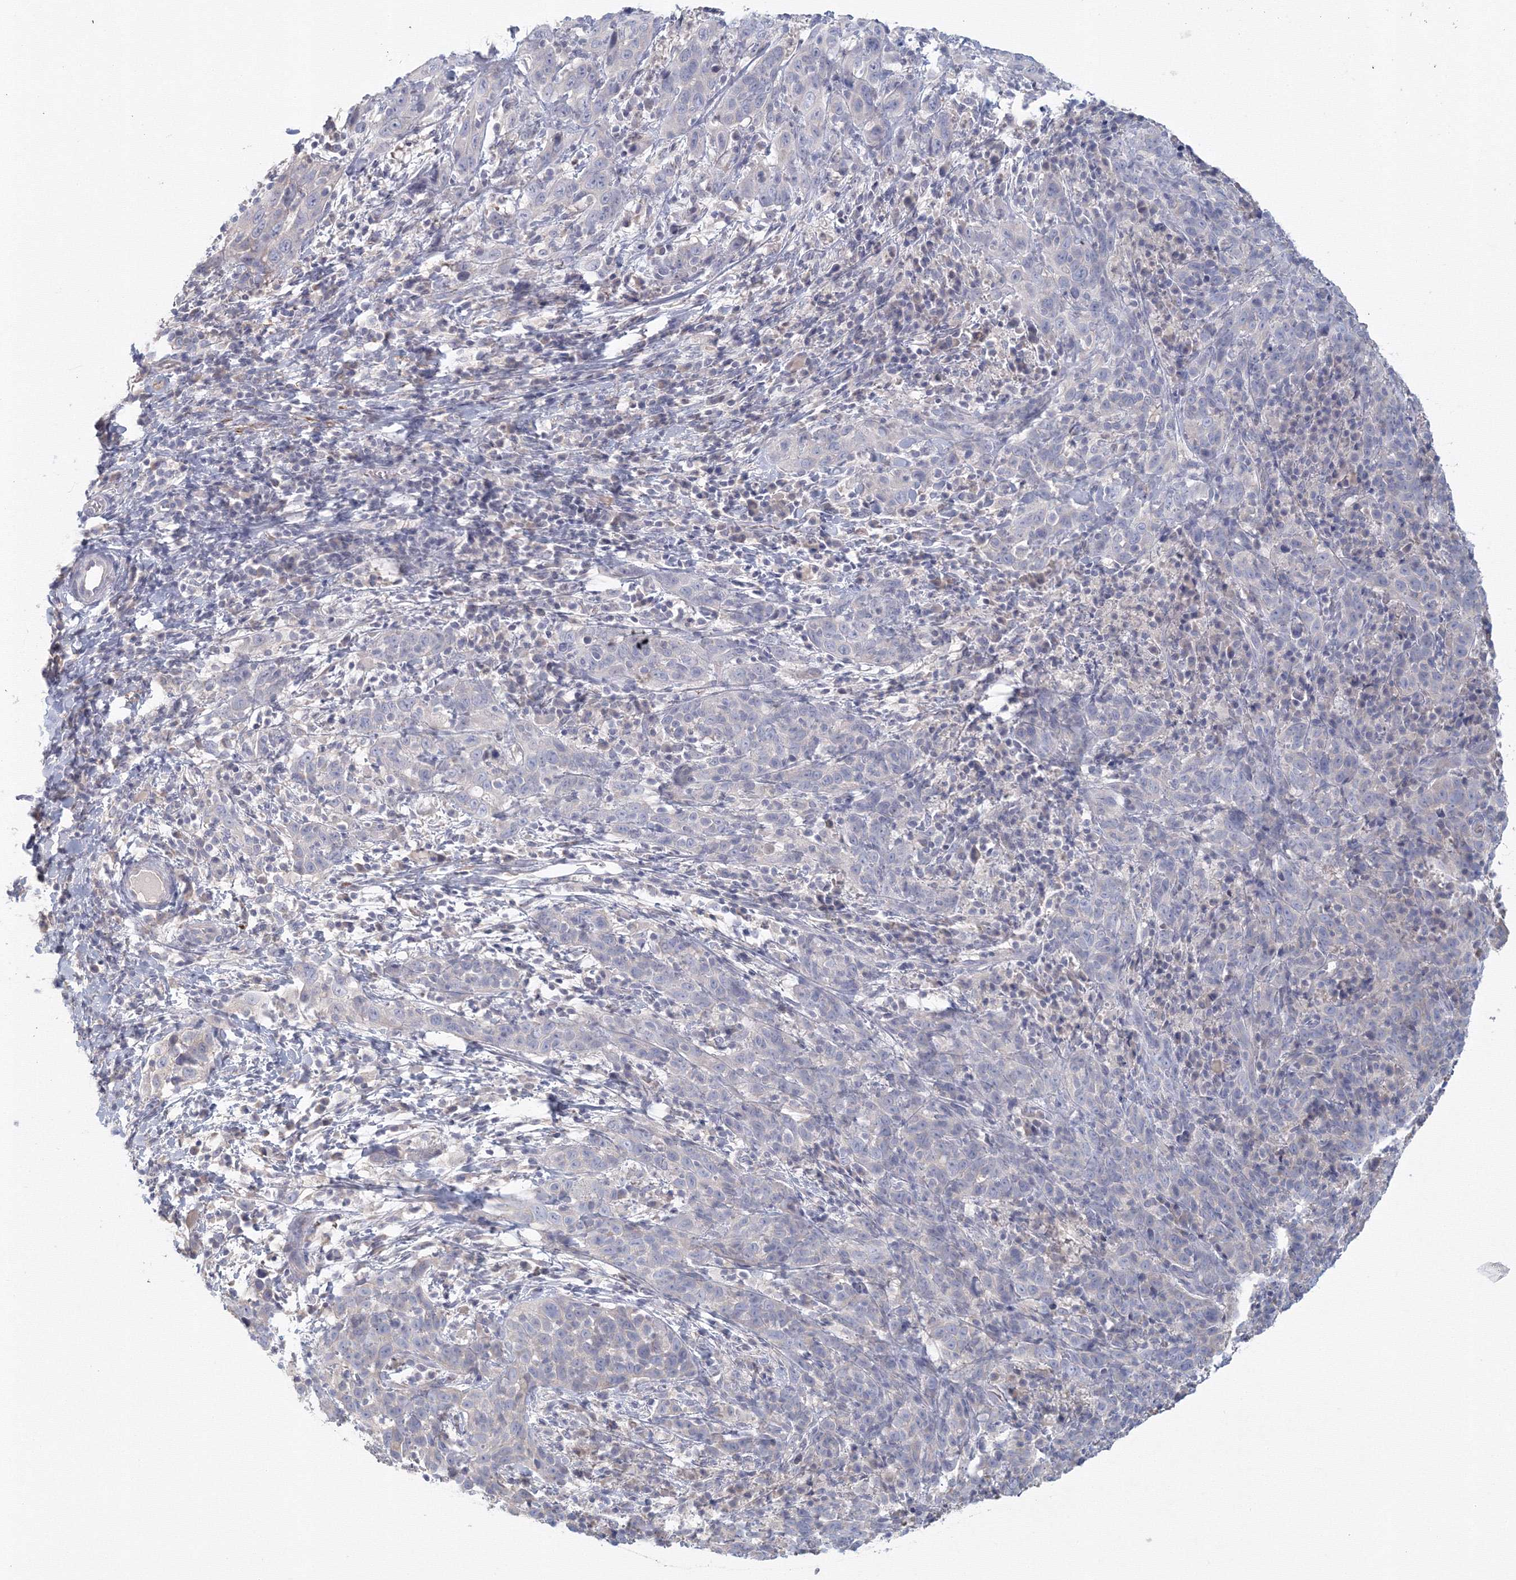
{"staining": {"intensity": "negative", "quantity": "none", "location": "none"}, "tissue": "cervical cancer", "cell_type": "Tumor cells", "image_type": "cancer", "snomed": [{"axis": "morphology", "description": "Squamous cell carcinoma, NOS"}, {"axis": "topography", "description": "Cervix"}], "caption": "Immunohistochemistry (IHC) image of cervical squamous cell carcinoma stained for a protein (brown), which demonstrates no expression in tumor cells. The staining was performed using DAB (3,3'-diaminobenzidine) to visualize the protein expression in brown, while the nuclei were stained in blue with hematoxylin (Magnification: 20x).", "gene": "TACC2", "patient": {"sex": "female", "age": 46}}